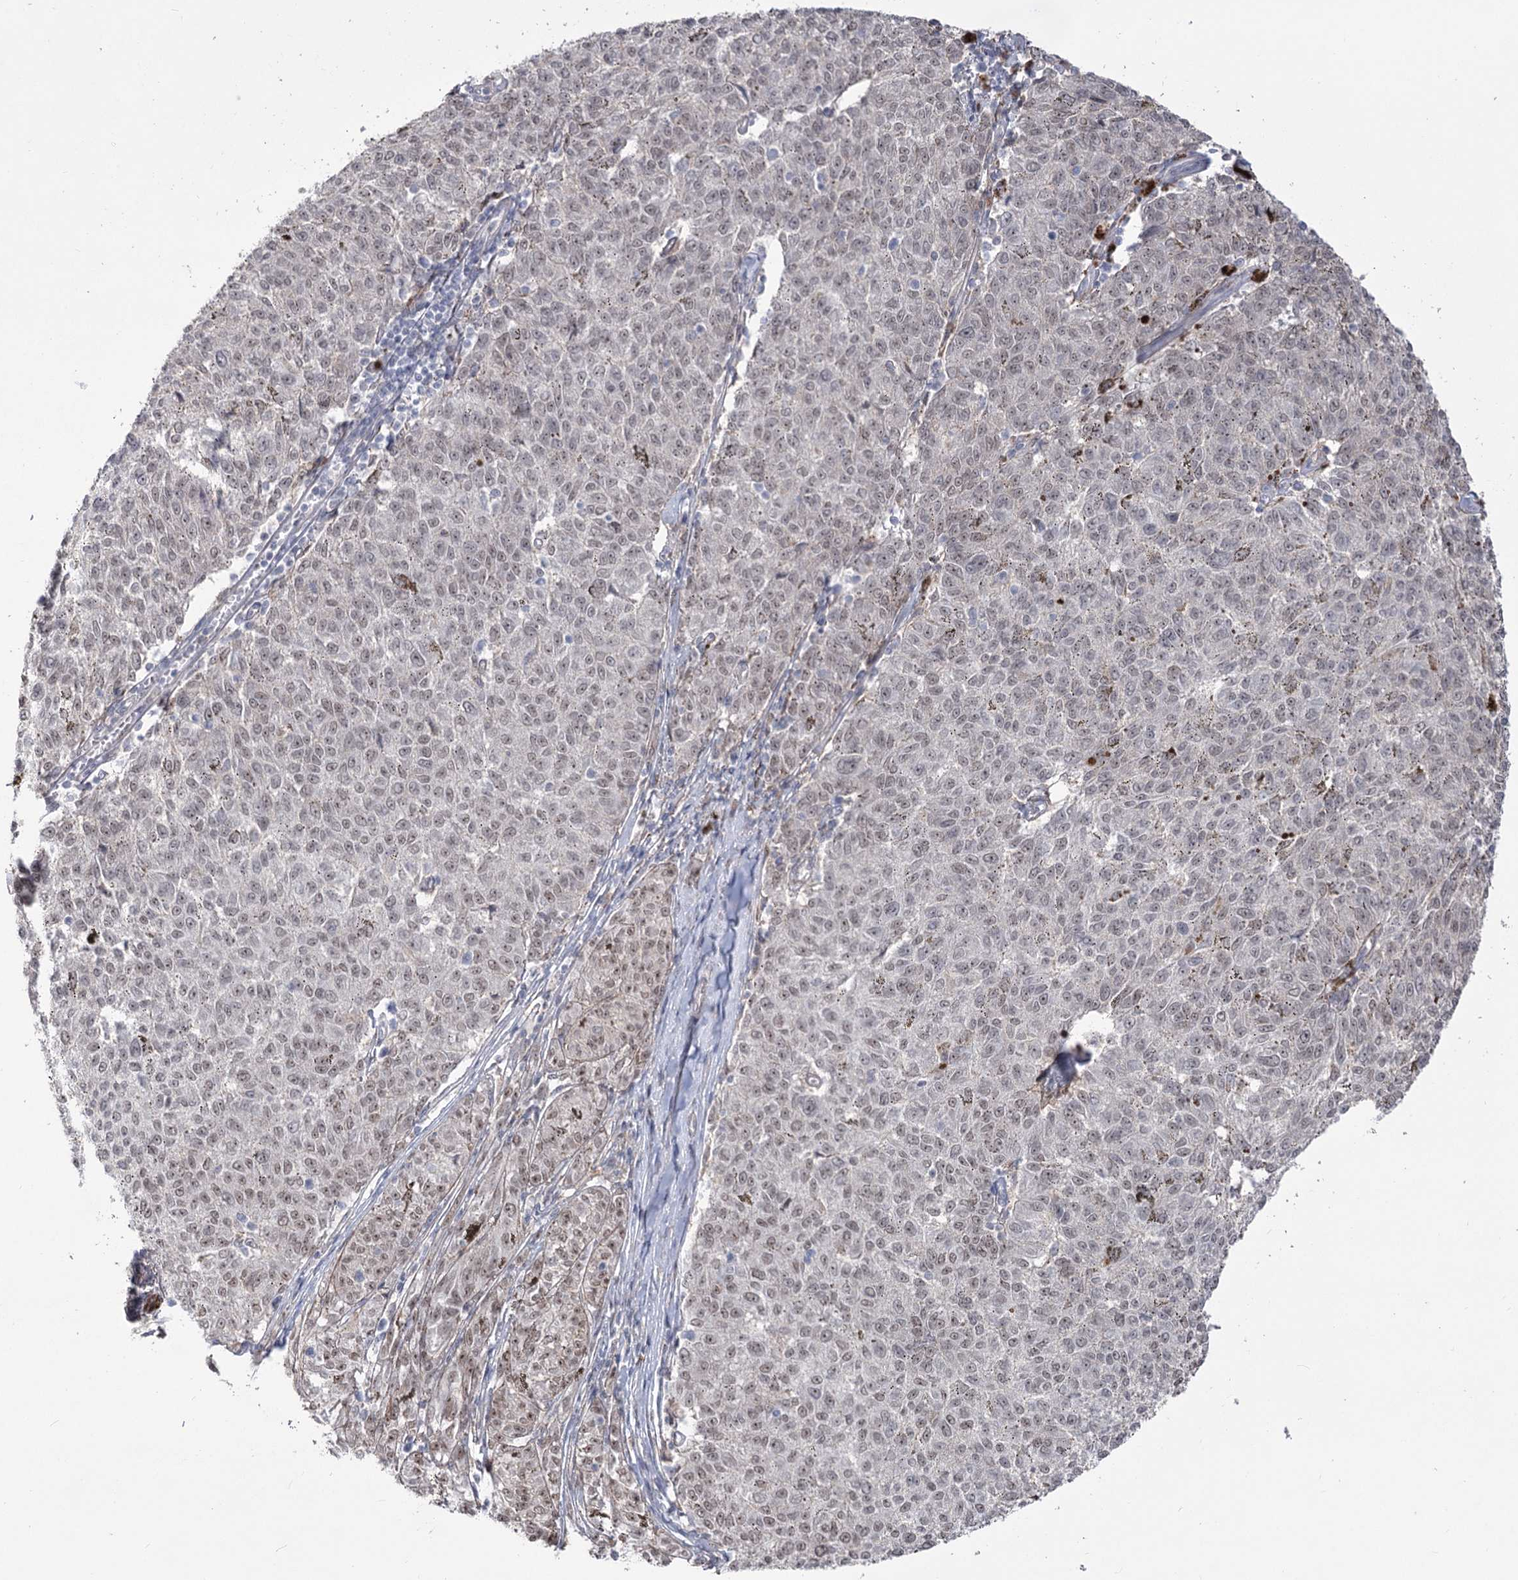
{"staining": {"intensity": "moderate", "quantity": "25%-75%", "location": "nuclear"}, "tissue": "melanoma", "cell_type": "Tumor cells", "image_type": "cancer", "snomed": [{"axis": "morphology", "description": "Malignant melanoma, NOS"}, {"axis": "topography", "description": "Skin"}], "caption": "Human malignant melanoma stained for a protein (brown) reveals moderate nuclear positive expression in about 25%-75% of tumor cells.", "gene": "ZSCAN23", "patient": {"sex": "female", "age": 72}}